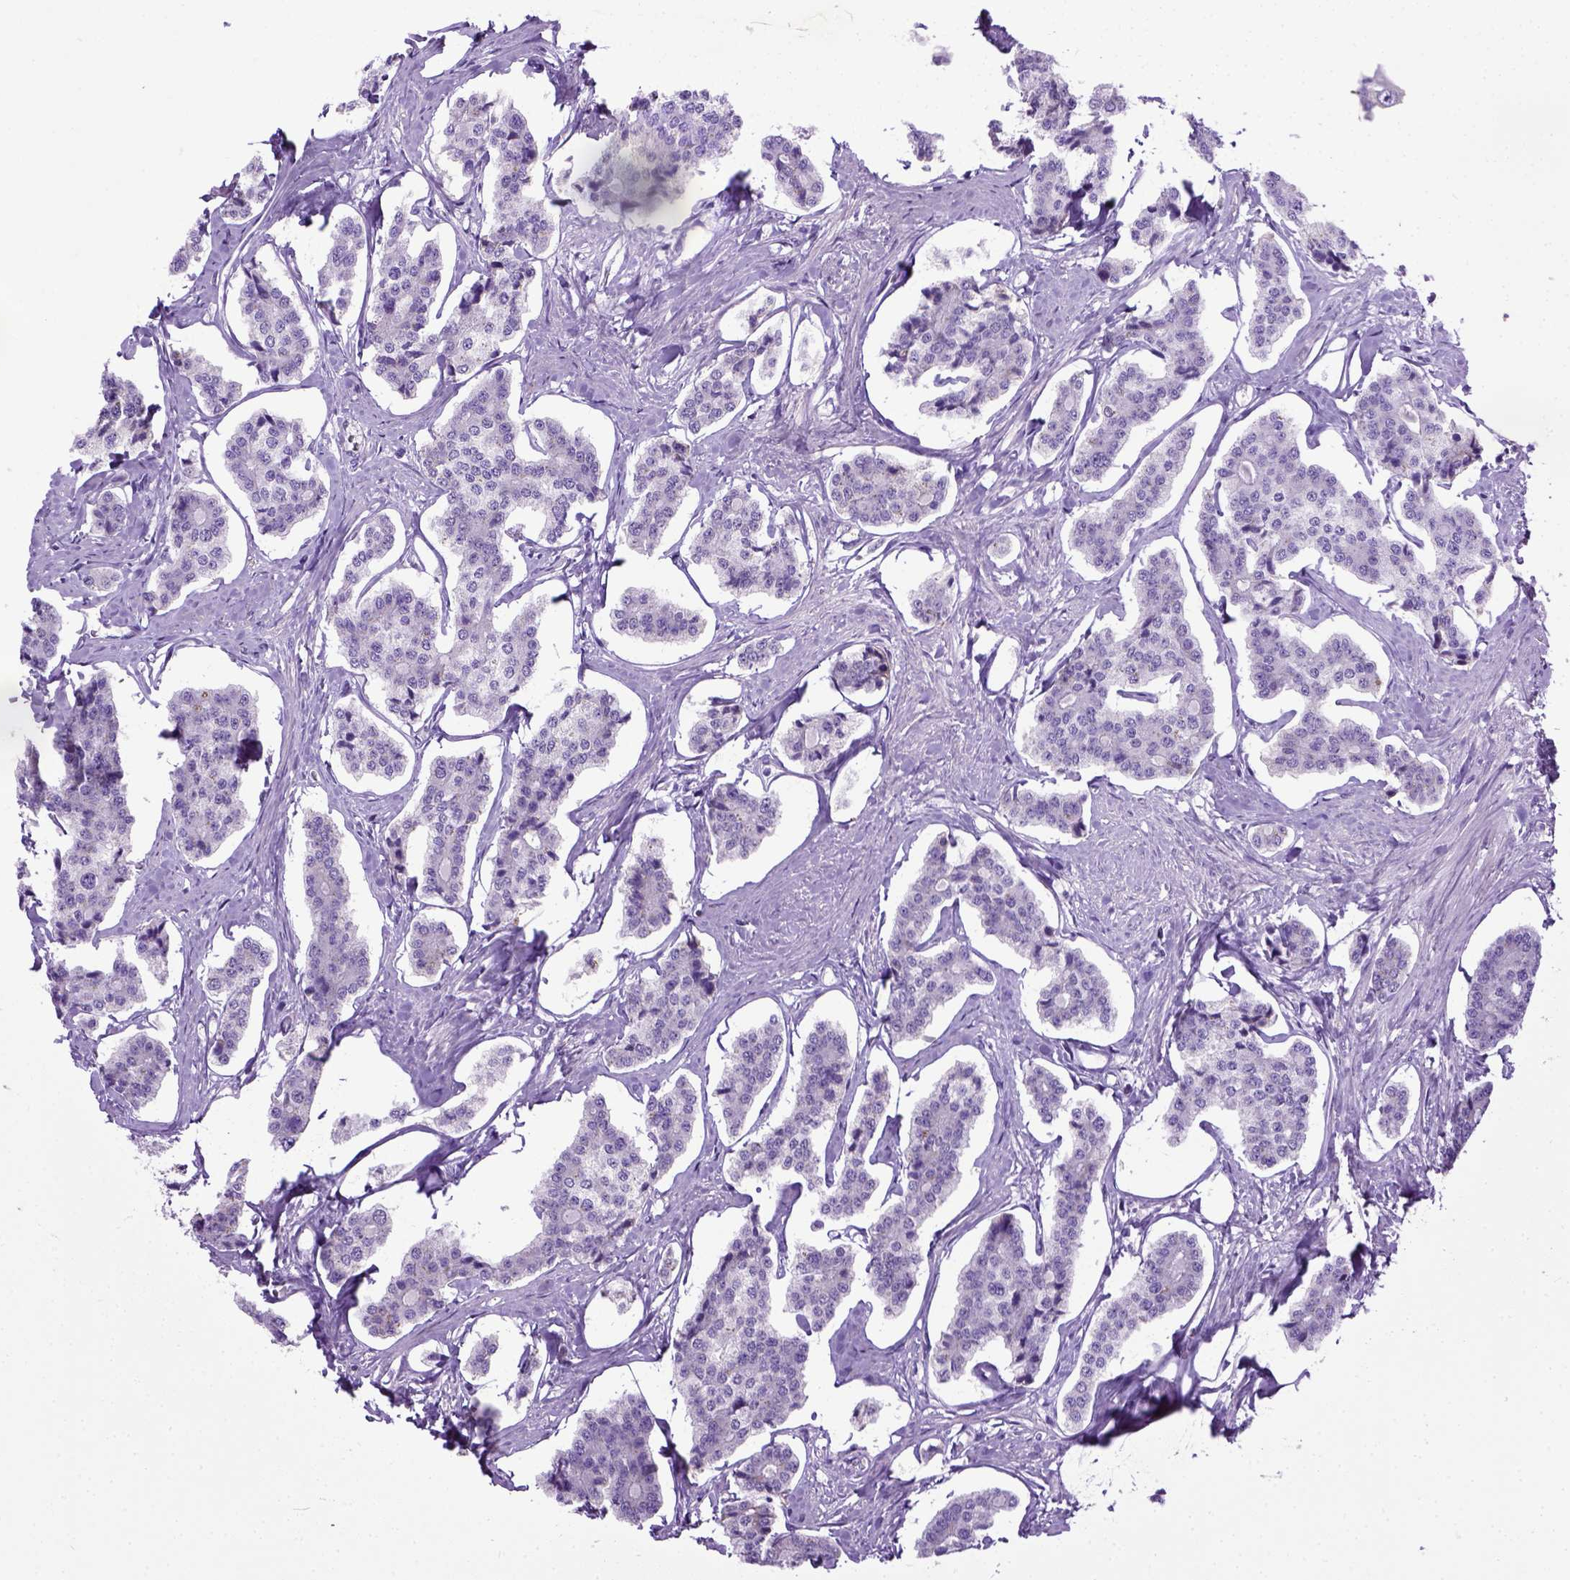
{"staining": {"intensity": "negative", "quantity": "none", "location": "none"}, "tissue": "carcinoid", "cell_type": "Tumor cells", "image_type": "cancer", "snomed": [{"axis": "morphology", "description": "Carcinoid, malignant, NOS"}, {"axis": "topography", "description": "Small intestine"}], "caption": "Carcinoid stained for a protein using IHC shows no positivity tumor cells.", "gene": "ADAMTS8", "patient": {"sex": "female", "age": 65}}